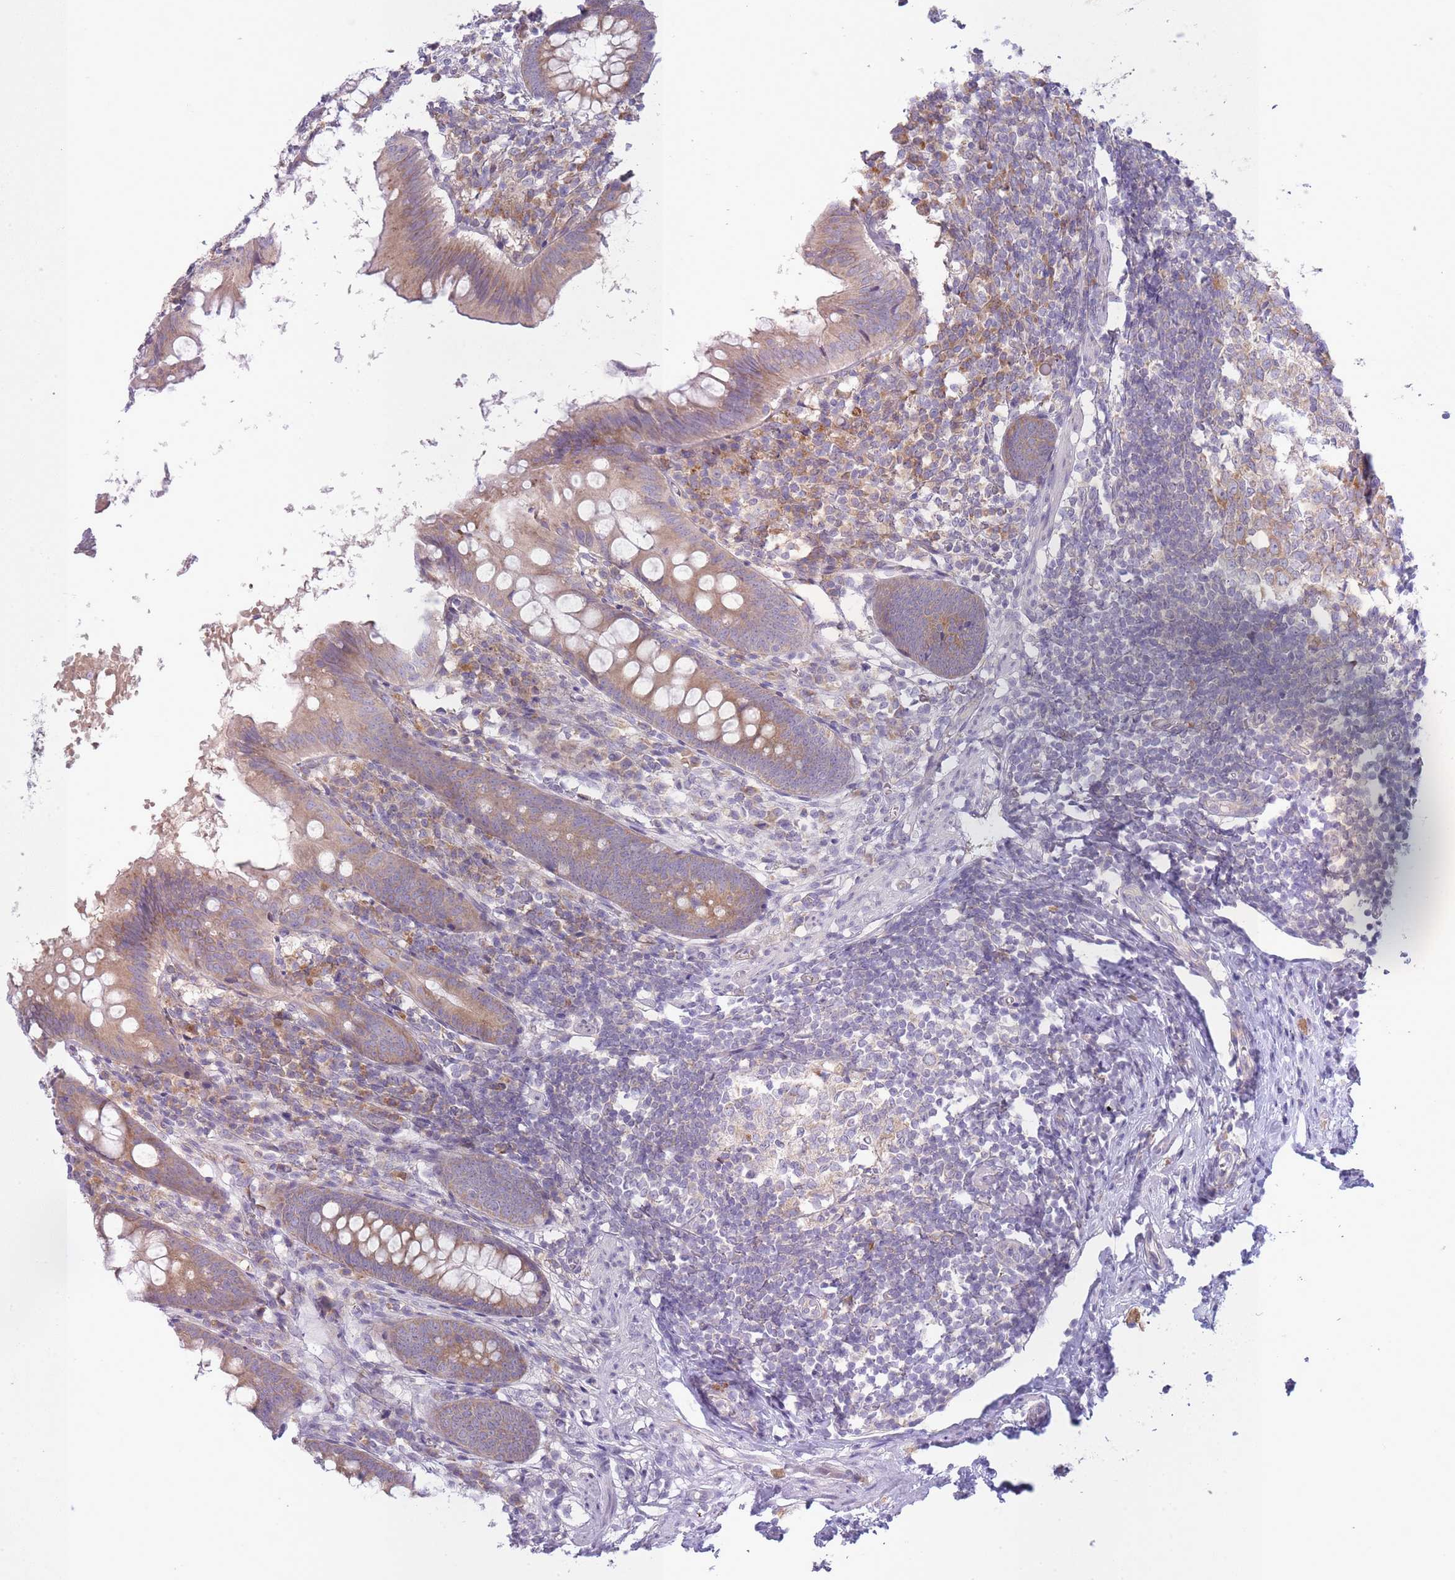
{"staining": {"intensity": "moderate", "quantity": ">75%", "location": "cytoplasmic/membranous"}, "tissue": "appendix", "cell_type": "Glandular cells", "image_type": "normal", "snomed": [{"axis": "morphology", "description": "Normal tissue, NOS"}, {"axis": "topography", "description": "Appendix"}], "caption": "High-magnification brightfield microscopy of benign appendix stained with DAB (3,3'-diaminobenzidine) (brown) and counterstained with hematoxylin (blue). glandular cells exhibit moderate cytoplasmic/membranous expression is seen in approximately>75% of cells.", "gene": "OR5L1", "patient": {"sex": "female", "age": 51}}